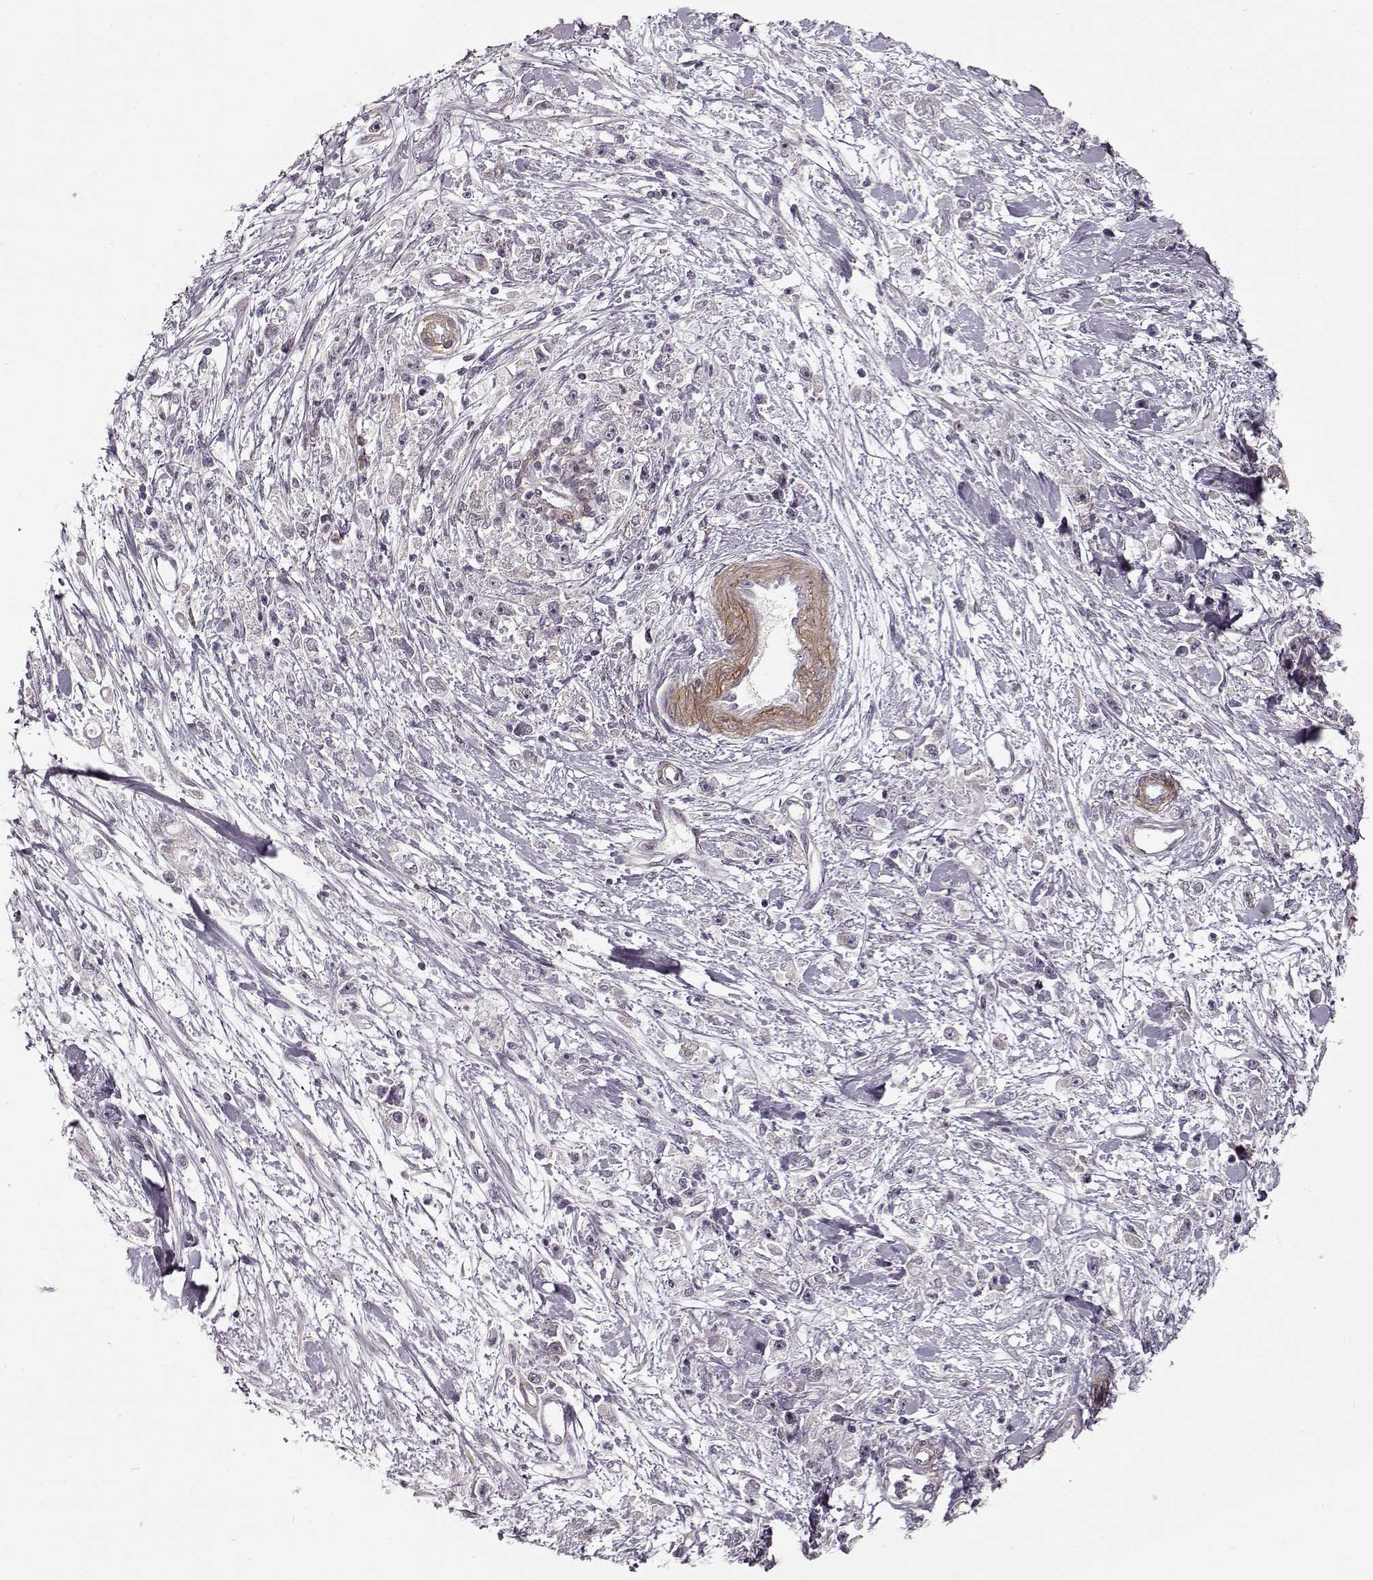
{"staining": {"intensity": "negative", "quantity": "none", "location": "none"}, "tissue": "stomach cancer", "cell_type": "Tumor cells", "image_type": "cancer", "snomed": [{"axis": "morphology", "description": "Adenocarcinoma, NOS"}, {"axis": "topography", "description": "Stomach"}], "caption": "Immunohistochemistry of stomach cancer demonstrates no positivity in tumor cells.", "gene": "LAMB2", "patient": {"sex": "female", "age": 59}}